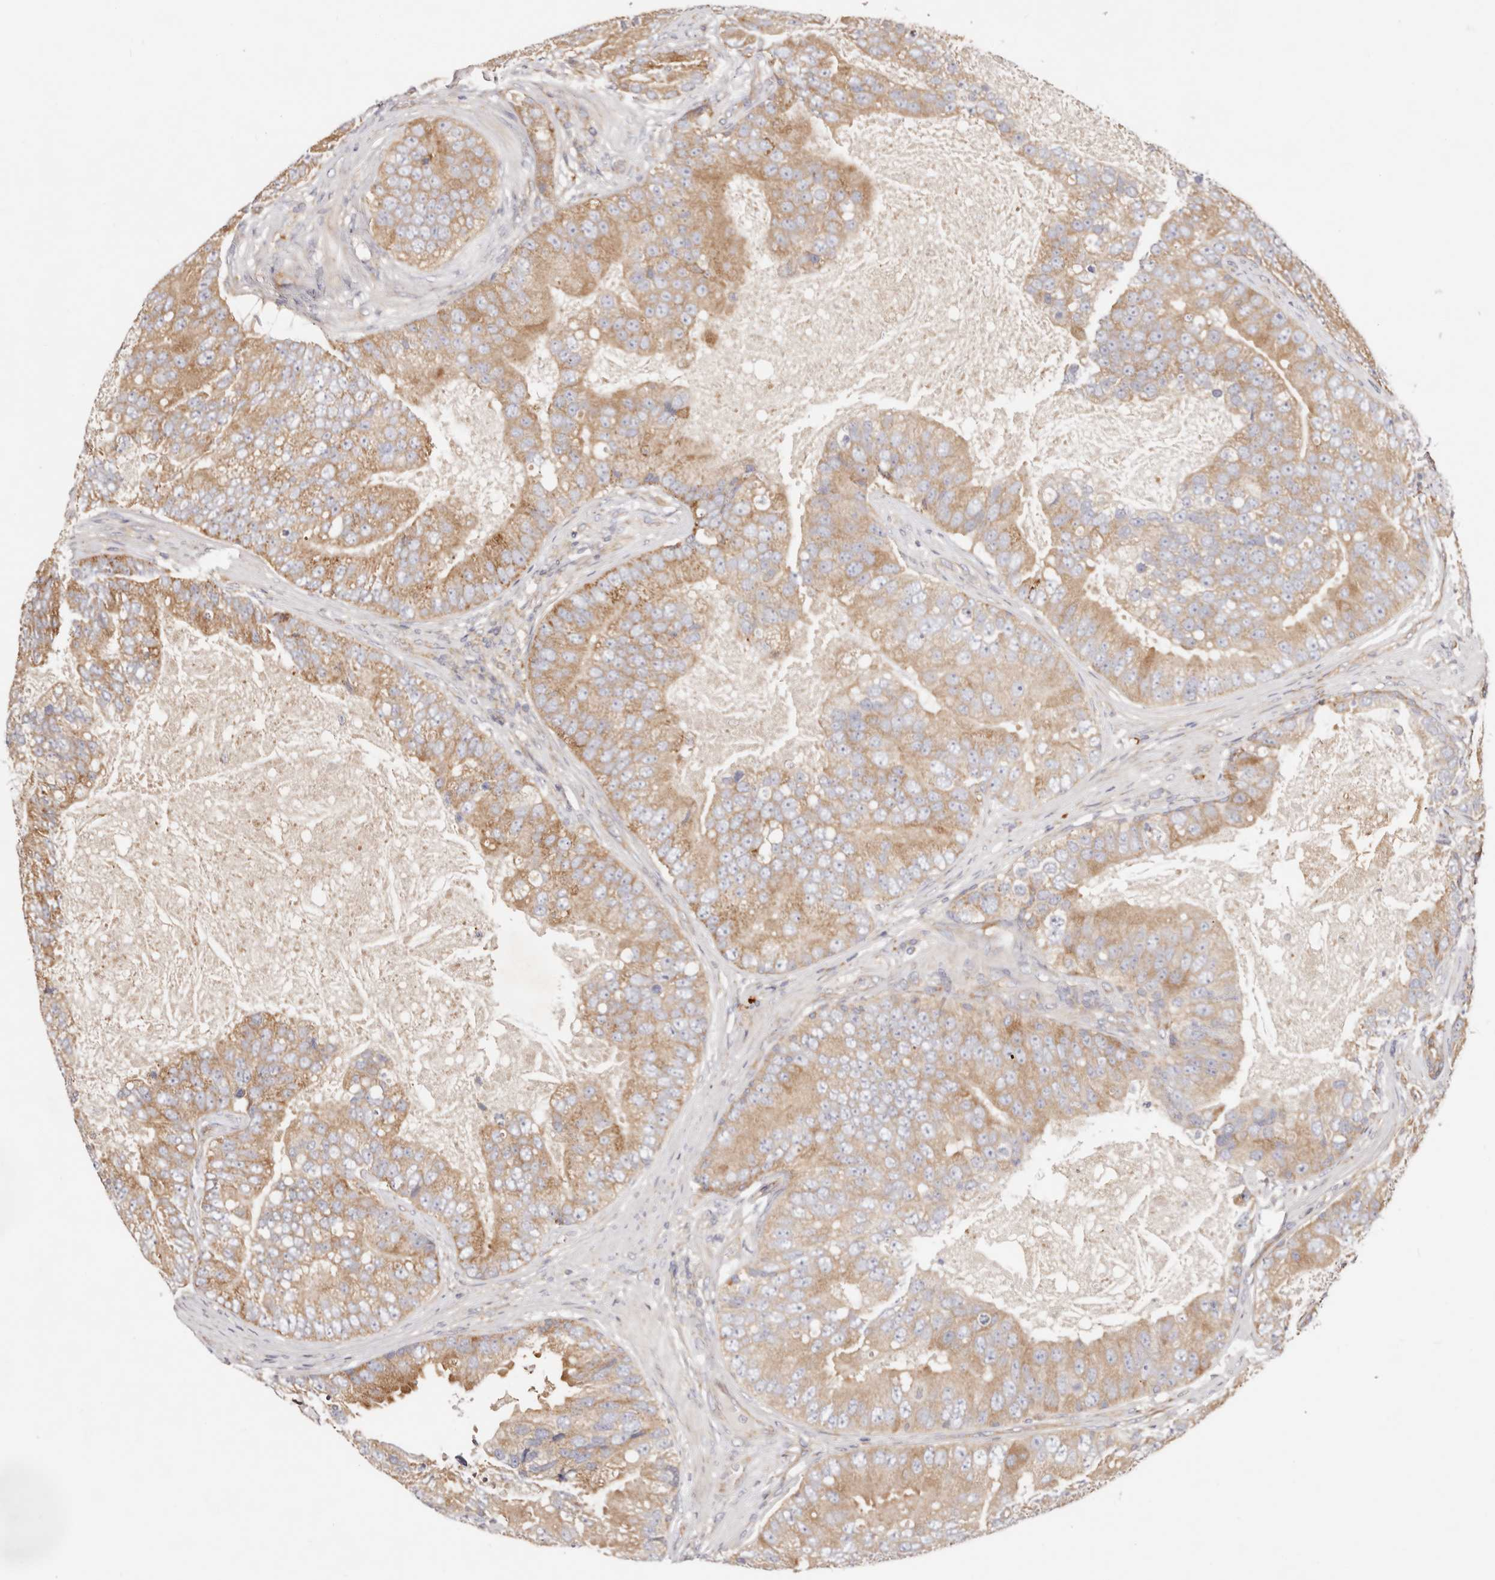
{"staining": {"intensity": "moderate", "quantity": ">75%", "location": "cytoplasmic/membranous"}, "tissue": "prostate cancer", "cell_type": "Tumor cells", "image_type": "cancer", "snomed": [{"axis": "morphology", "description": "Adenocarcinoma, High grade"}, {"axis": "topography", "description": "Prostate"}], "caption": "The histopathology image shows immunohistochemical staining of high-grade adenocarcinoma (prostate). There is moderate cytoplasmic/membranous positivity is seen in about >75% of tumor cells. Nuclei are stained in blue.", "gene": "GNA13", "patient": {"sex": "male", "age": 70}}